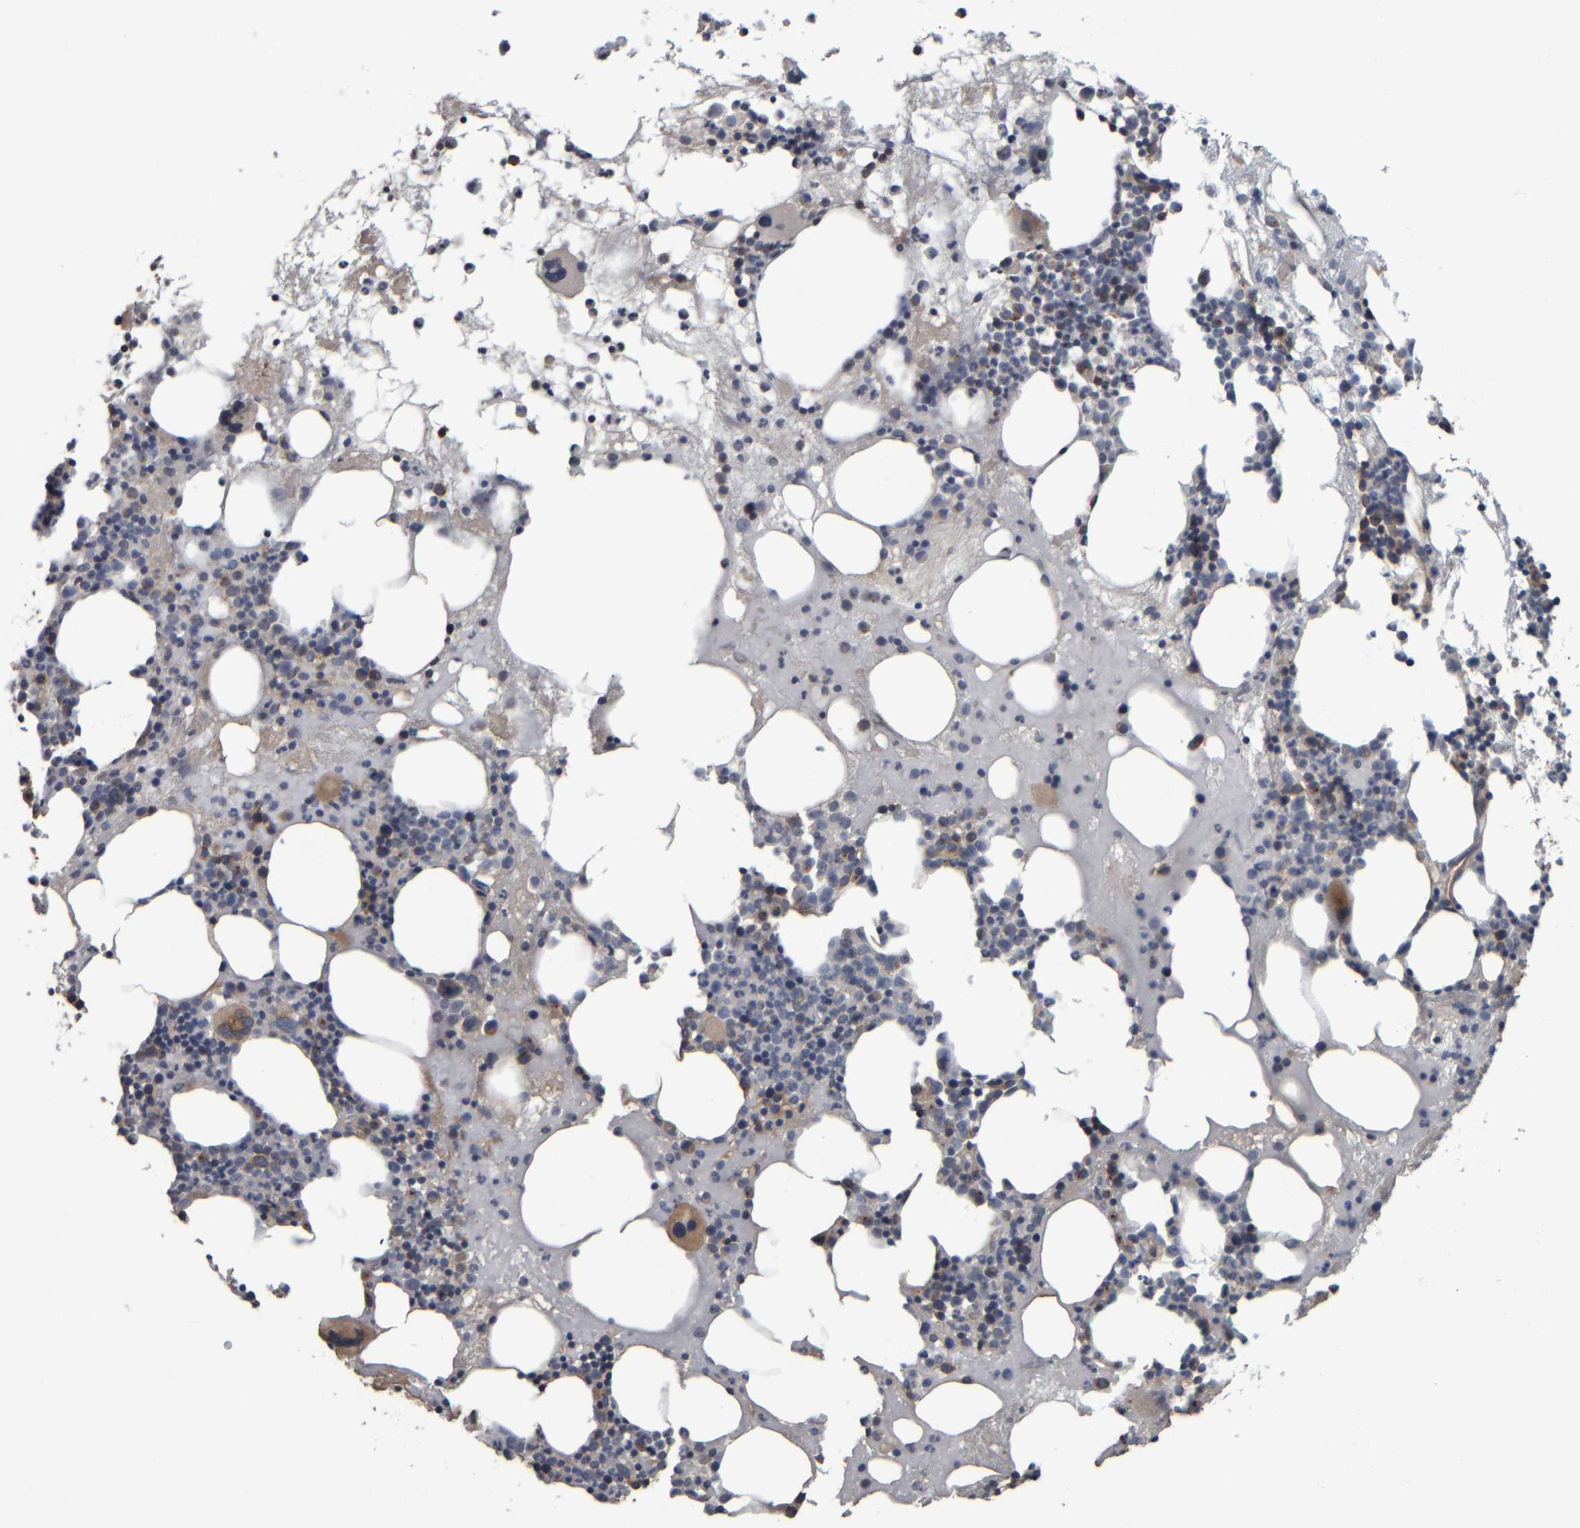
{"staining": {"intensity": "moderate", "quantity": "<25%", "location": "cytoplasmic/membranous"}, "tissue": "bone marrow", "cell_type": "Hematopoietic cells", "image_type": "normal", "snomed": [{"axis": "morphology", "description": "Normal tissue, NOS"}, {"axis": "morphology", "description": "Inflammation, NOS"}, {"axis": "topography", "description": "Bone marrow"}], "caption": "Immunohistochemistry (IHC) (DAB) staining of normal bone marrow shows moderate cytoplasmic/membranous protein expression in approximately <25% of hematopoietic cells.", "gene": "CAVIN4", "patient": {"sex": "female", "age": 81}}